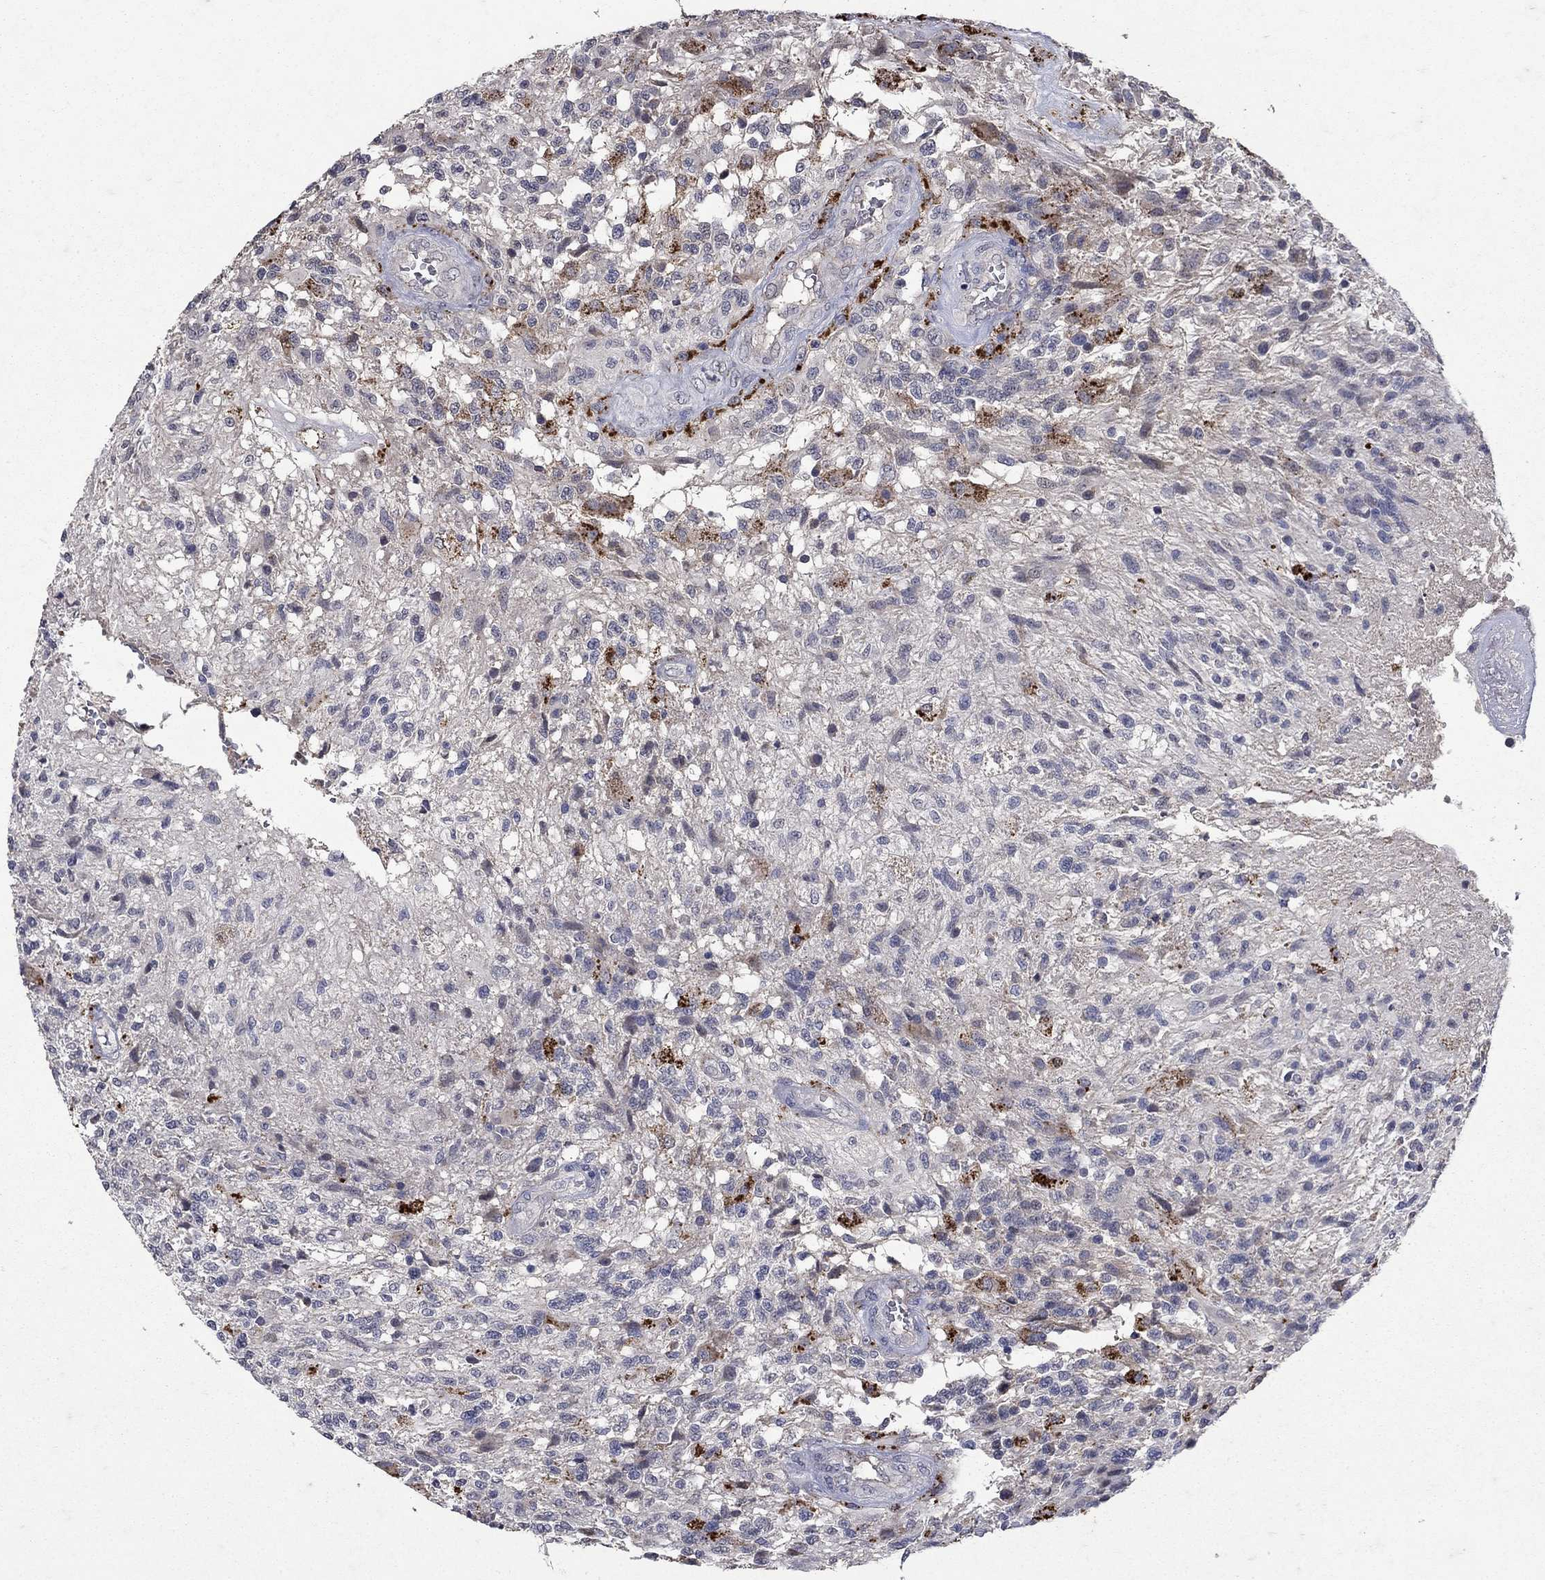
{"staining": {"intensity": "negative", "quantity": "none", "location": "none"}, "tissue": "glioma", "cell_type": "Tumor cells", "image_type": "cancer", "snomed": [{"axis": "morphology", "description": "Glioma, malignant, High grade"}, {"axis": "topography", "description": "Brain"}], "caption": "This is a image of immunohistochemistry staining of malignant glioma (high-grade), which shows no staining in tumor cells.", "gene": "NPC2", "patient": {"sex": "male", "age": 56}}